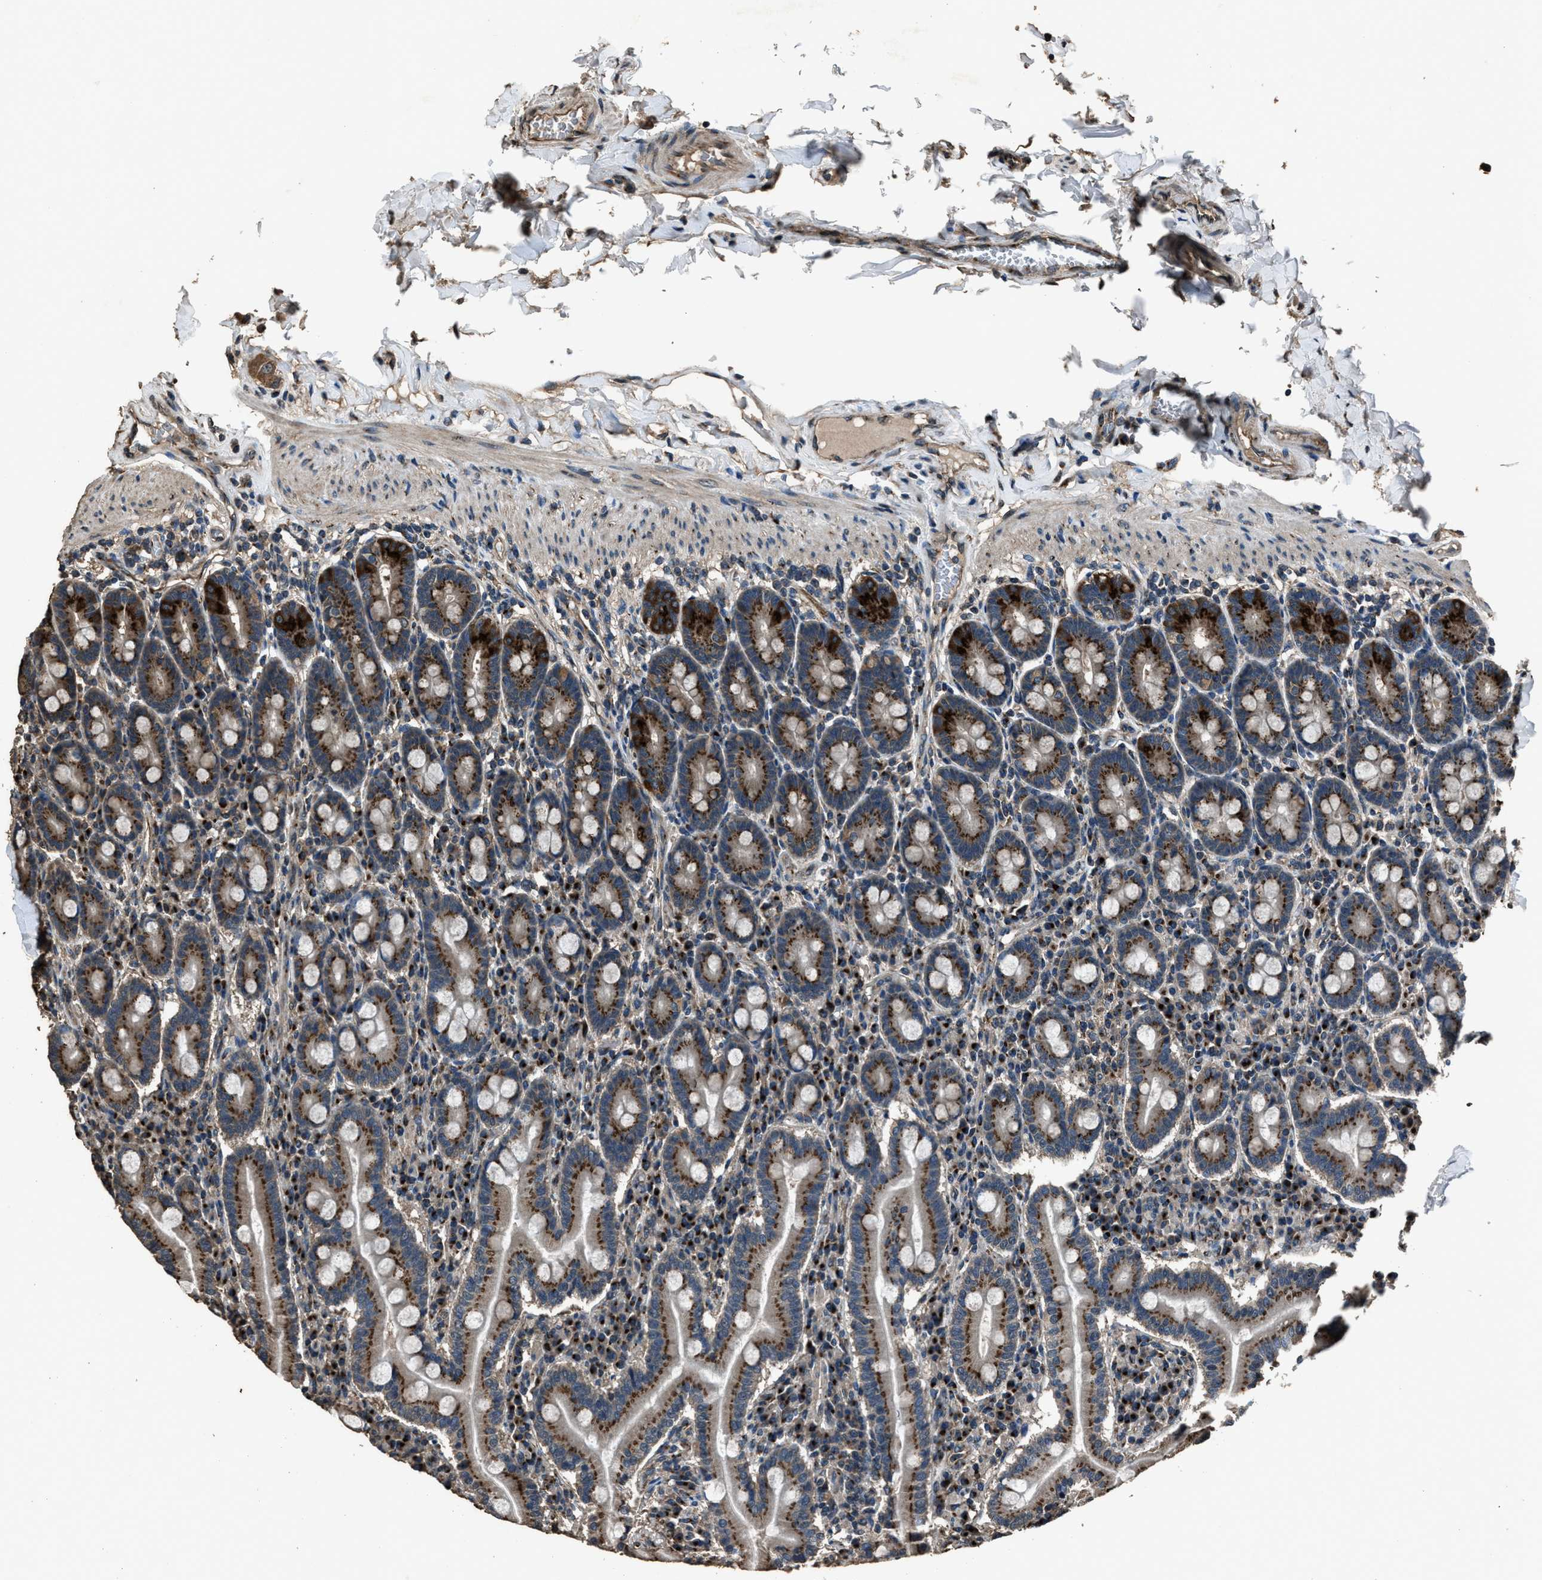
{"staining": {"intensity": "strong", "quantity": ">75%", "location": "cytoplasmic/membranous"}, "tissue": "duodenum", "cell_type": "Glandular cells", "image_type": "normal", "snomed": [{"axis": "morphology", "description": "Normal tissue, NOS"}, {"axis": "topography", "description": "Duodenum"}], "caption": "Unremarkable duodenum was stained to show a protein in brown. There is high levels of strong cytoplasmic/membranous staining in about >75% of glandular cells.", "gene": "SLC38A10", "patient": {"sex": "male", "age": 50}}